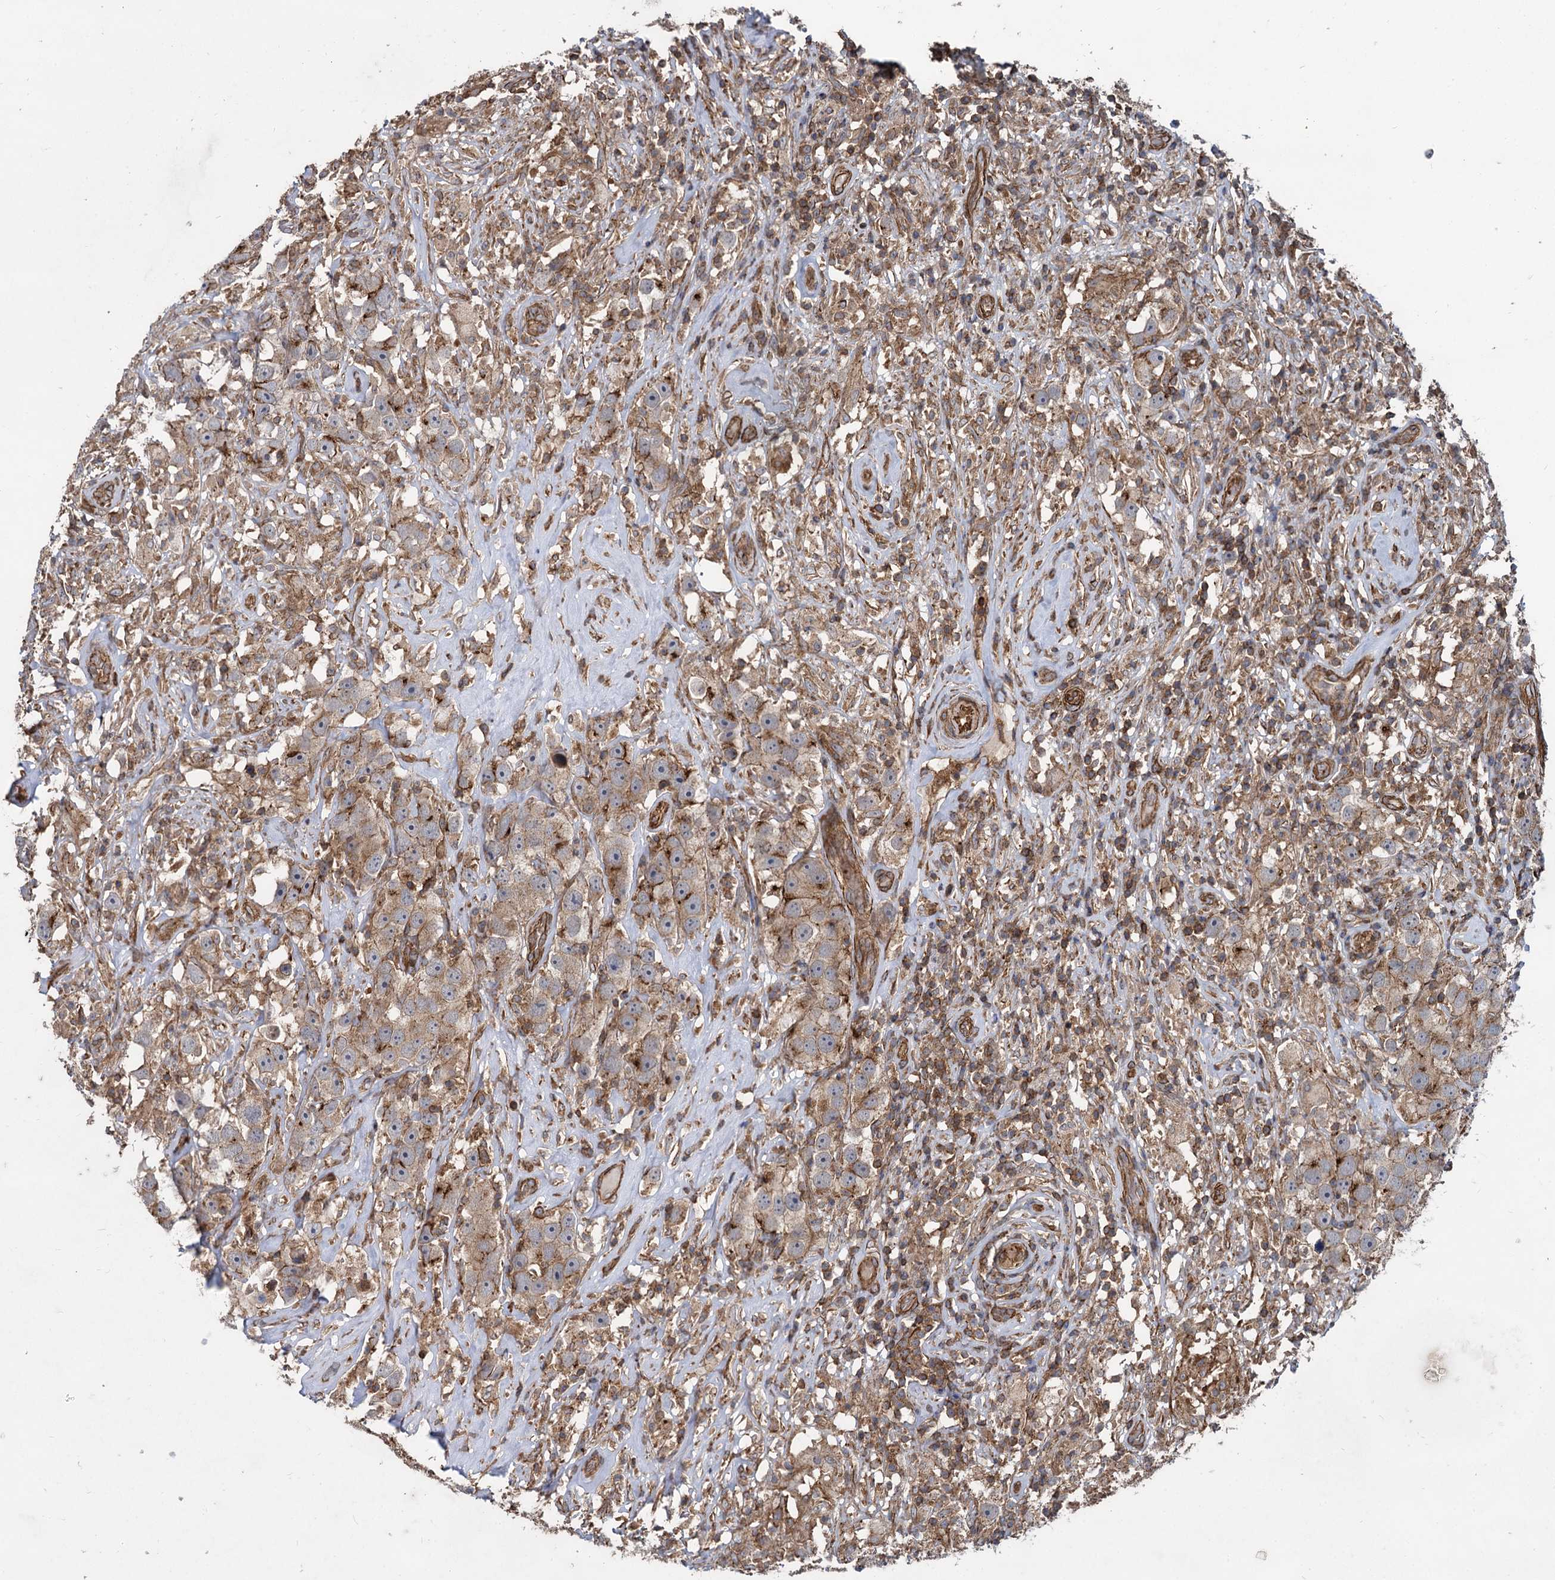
{"staining": {"intensity": "weak", "quantity": ">75%", "location": "cytoplasmic/membranous"}, "tissue": "testis cancer", "cell_type": "Tumor cells", "image_type": "cancer", "snomed": [{"axis": "morphology", "description": "Seminoma, NOS"}, {"axis": "topography", "description": "Testis"}], "caption": "A brown stain labels weak cytoplasmic/membranous staining of a protein in testis cancer tumor cells. The staining is performed using DAB (3,3'-diaminobenzidine) brown chromogen to label protein expression. The nuclei are counter-stained blue using hematoxylin.", "gene": "SVIP", "patient": {"sex": "male", "age": 49}}